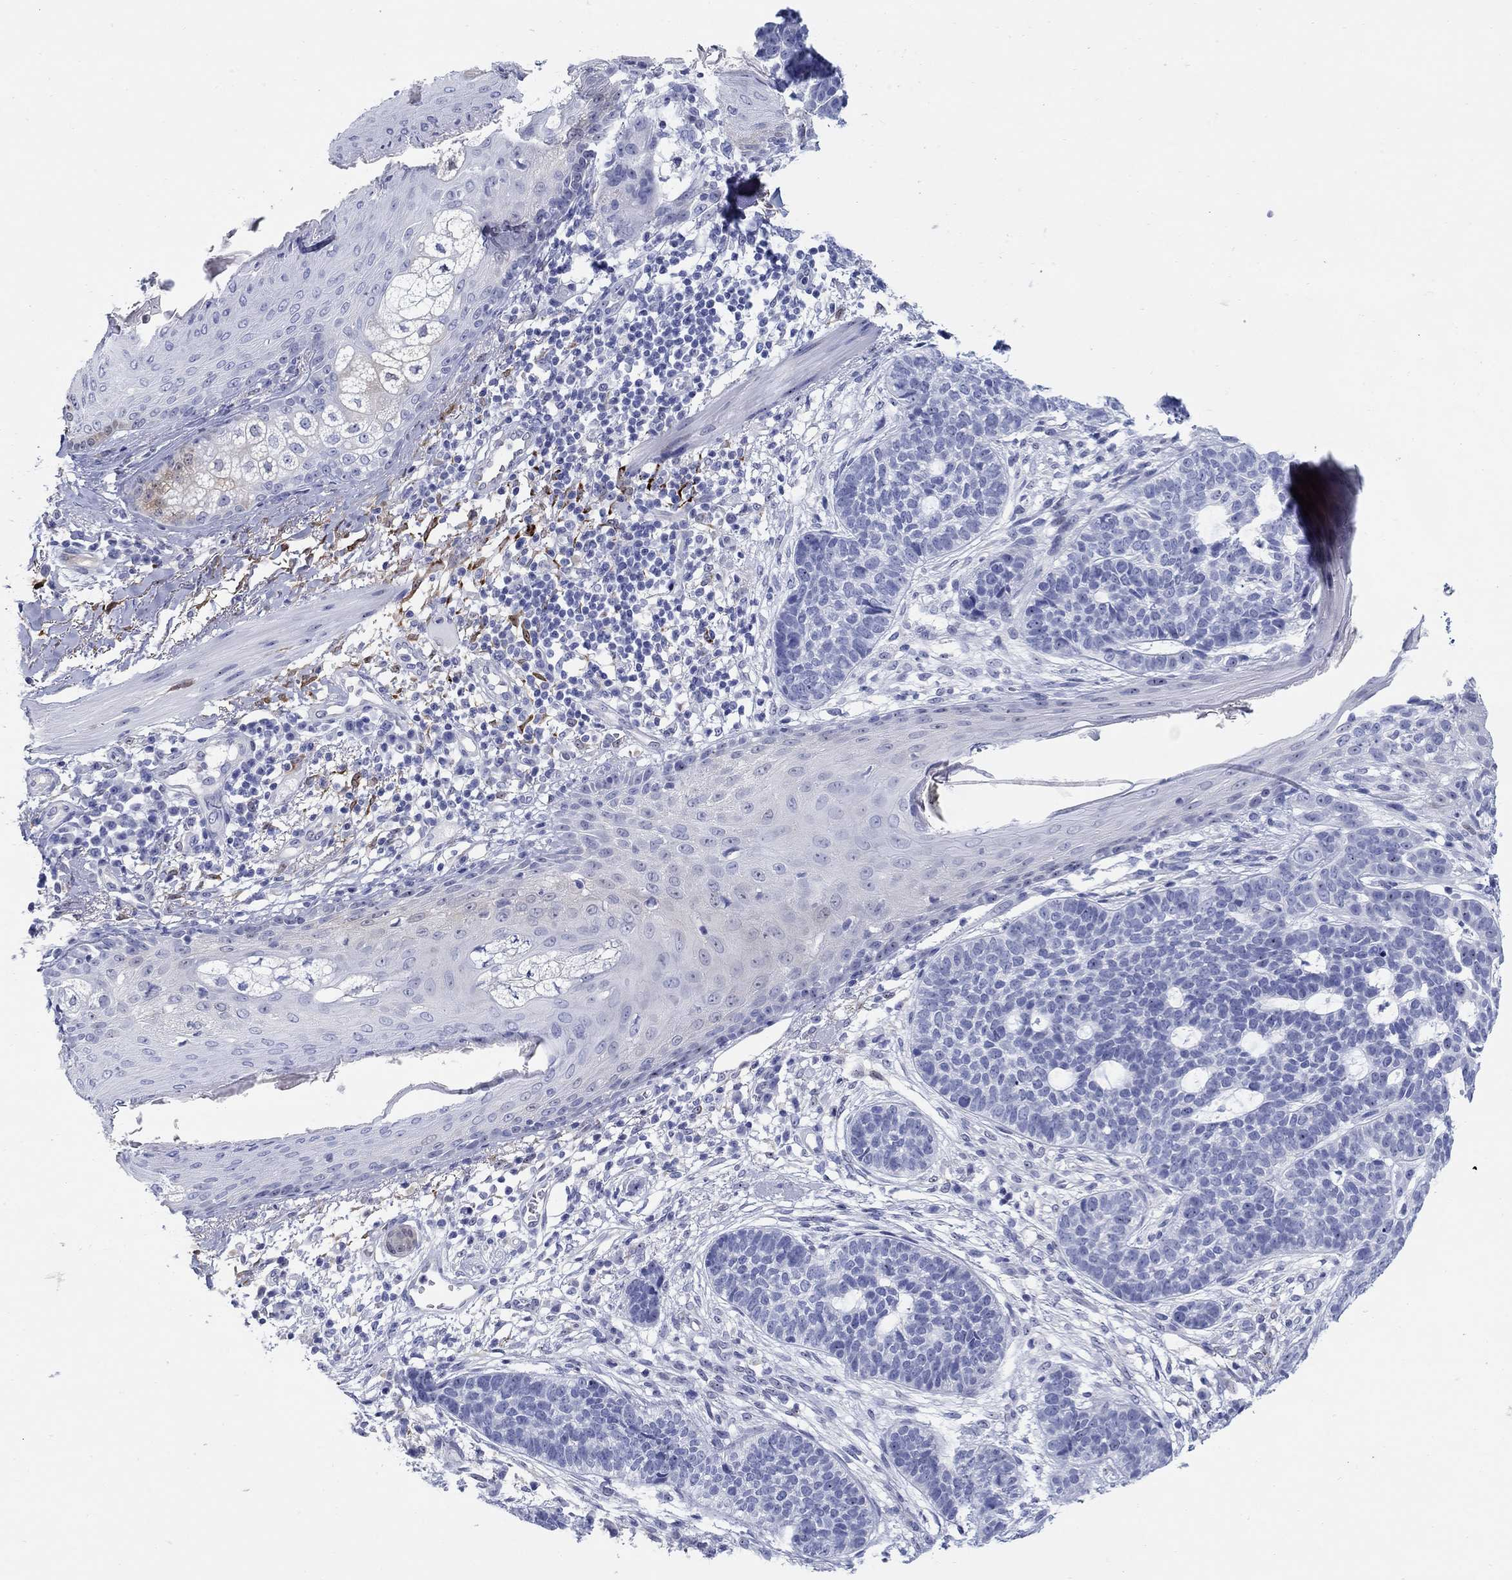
{"staining": {"intensity": "negative", "quantity": "none", "location": "none"}, "tissue": "skin cancer", "cell_type": "Tumor cells", "image_type": "cancer", "snomed": [{"axis": "morphology", "description": "Squamous cell carcinoma, NOS"}, {"axis": "topography", "description": "Skin"}], "caption": "IHC of human skin cancer (squamous cell carcinoma) demonstrates no expression in tumor cells.", "gene": "AKR1C2", "patient": {"sex": "male", "age": 88}}